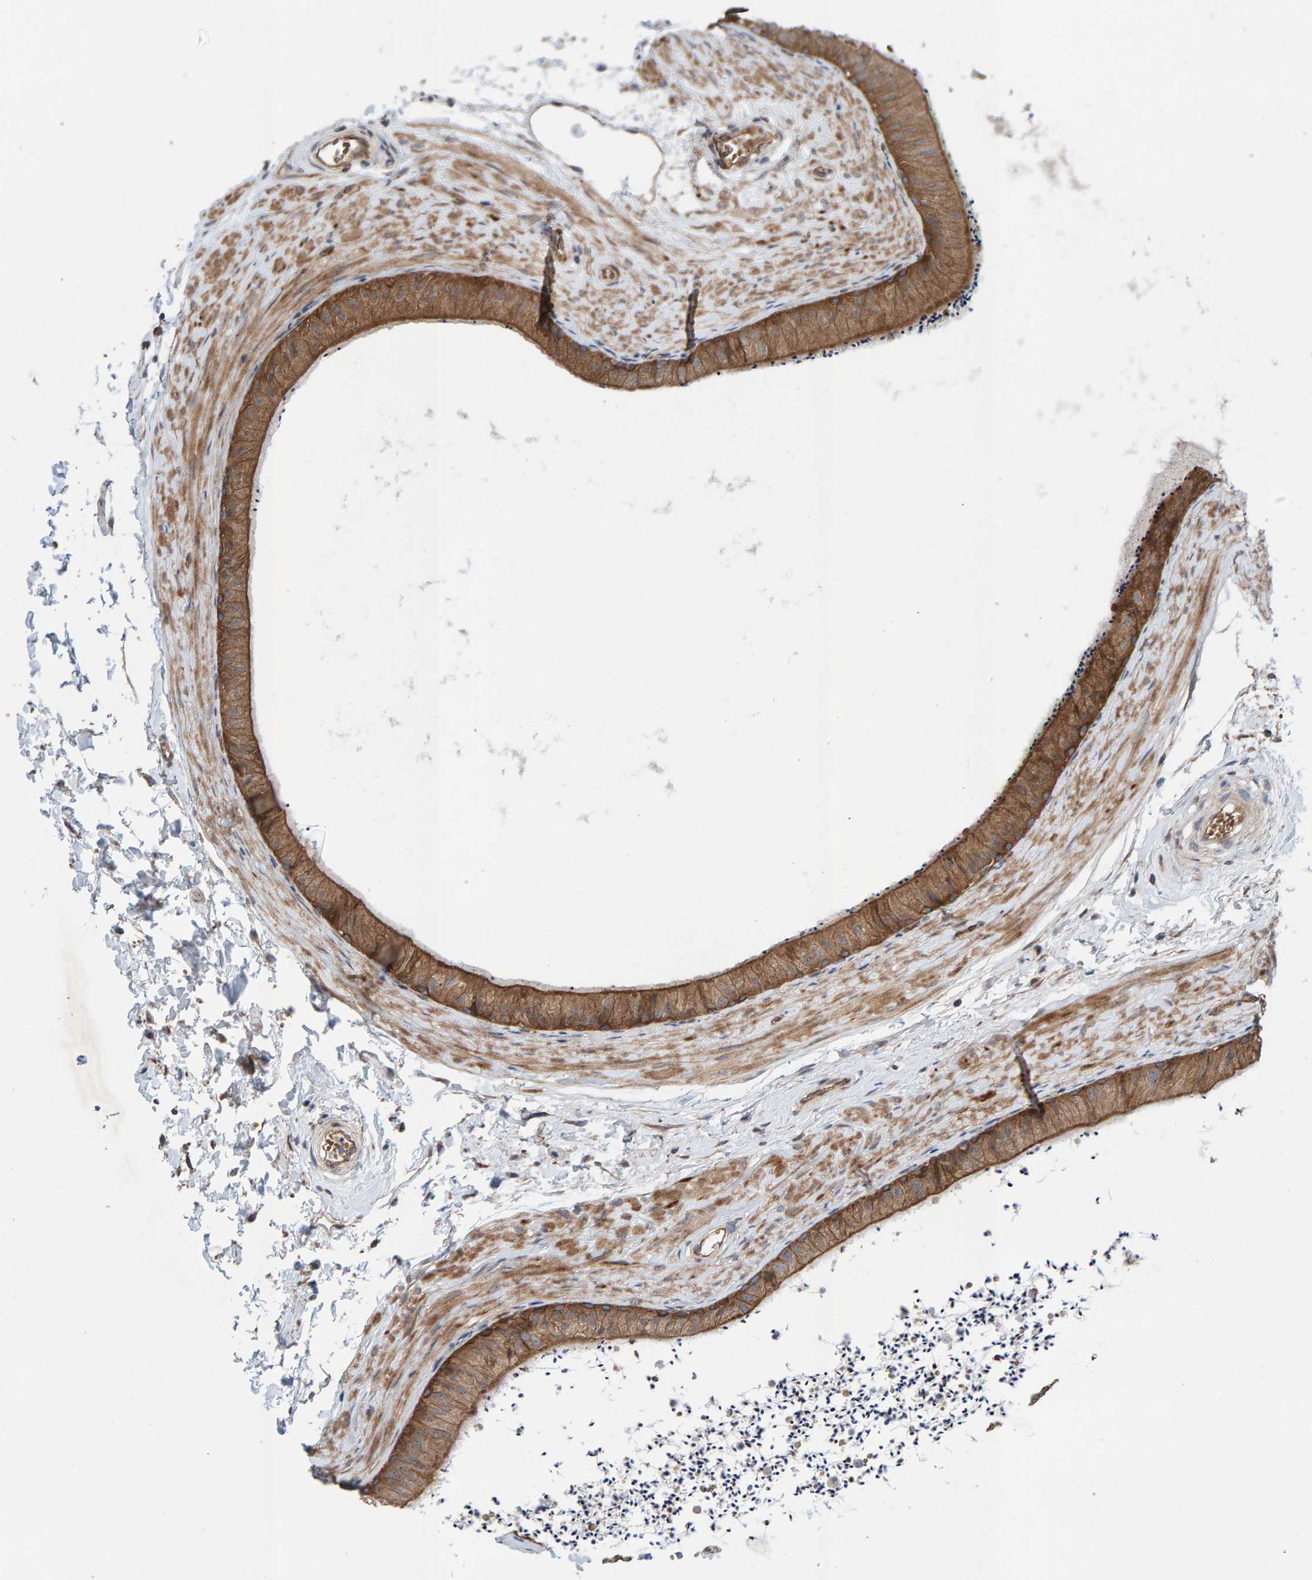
{"staining": {"intensity": "moderate", "quantity": ">75%", "location": "cytoplasmic/membranous"}, "tissue": "epididymis", "cell_type": "Glandular cells", "image_type": "normal", "snomed": [{"axis": "morphology", "description": "Normal tissue, NOS"}, {"axis": "topography", "description": "Epididymis"}], "caption": "Immunohistochemistry photomicrograph of normal epididymis: epididymis stained using immunohistochemistry displays medium levels of moderate protein expression localized specifically in the cytoplasmic/membranous of glandular cells, appearing as a cytoplasmic/membranous brown color.", "gene": "LRSAM1", "patient": {"sex": "male", "age": 56}}